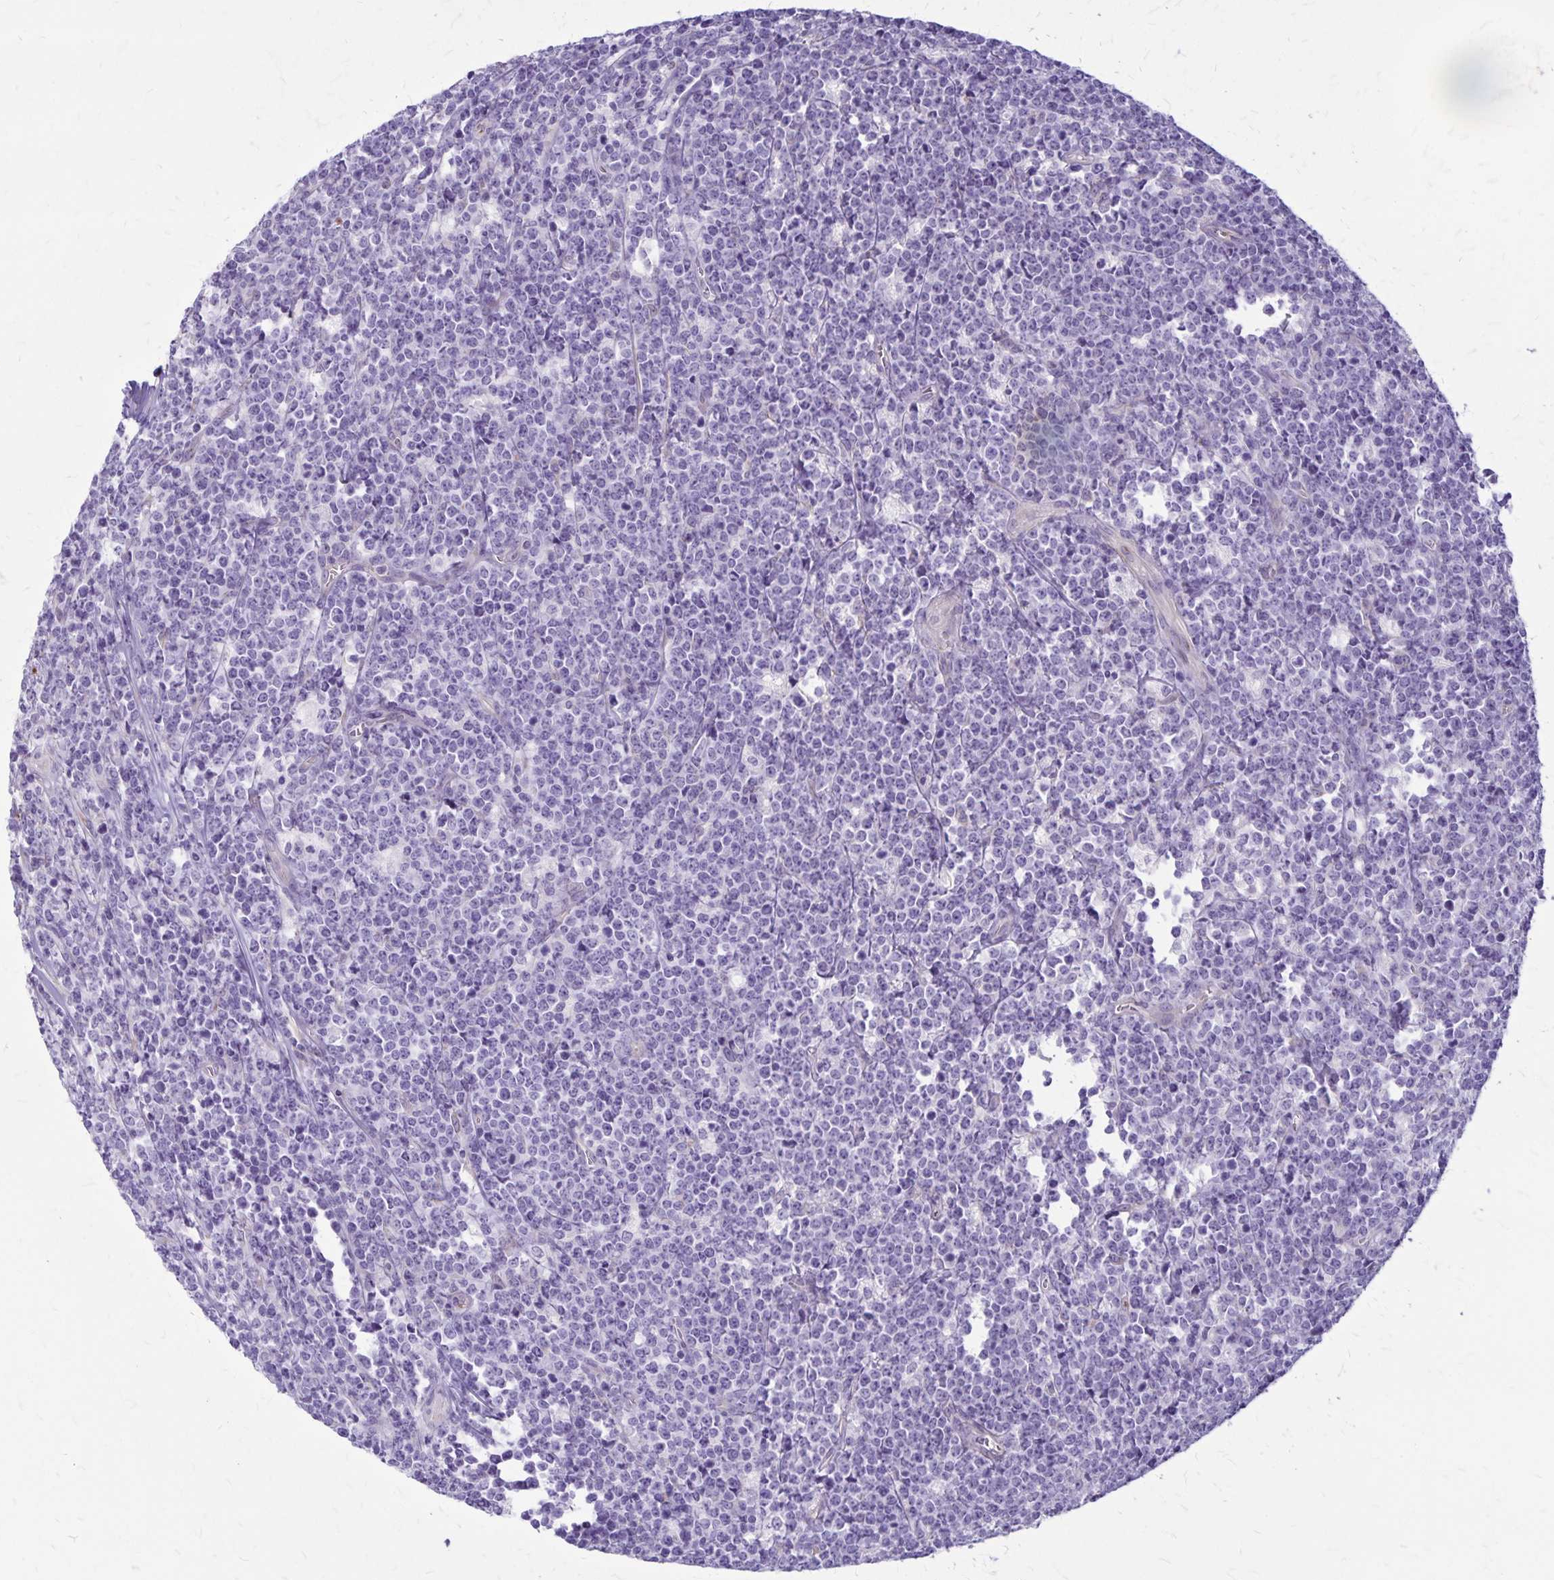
{"staining": {"intensity": "negative", "quantity": "none", "location": "none"}, "tissue": "lymphoma", "cell_type": "Tumor cells", "image_type": "cancer", "snomed": [{"axis": "morphology", "description": "Malignant lymphoma, non-Hodgkin's type, High grade"}, {"axis": "topography", "description": "Small intestine"}], "caption": "Immunohistochemistry (IHC) photomicrograph of human high-grade malignant lymphoma, non-Hodgkin's type stained for a protein (brown), which shows no expression in tumor cells.", "gene": "GP9", "patient": {"sex": "female", "age": 56}}